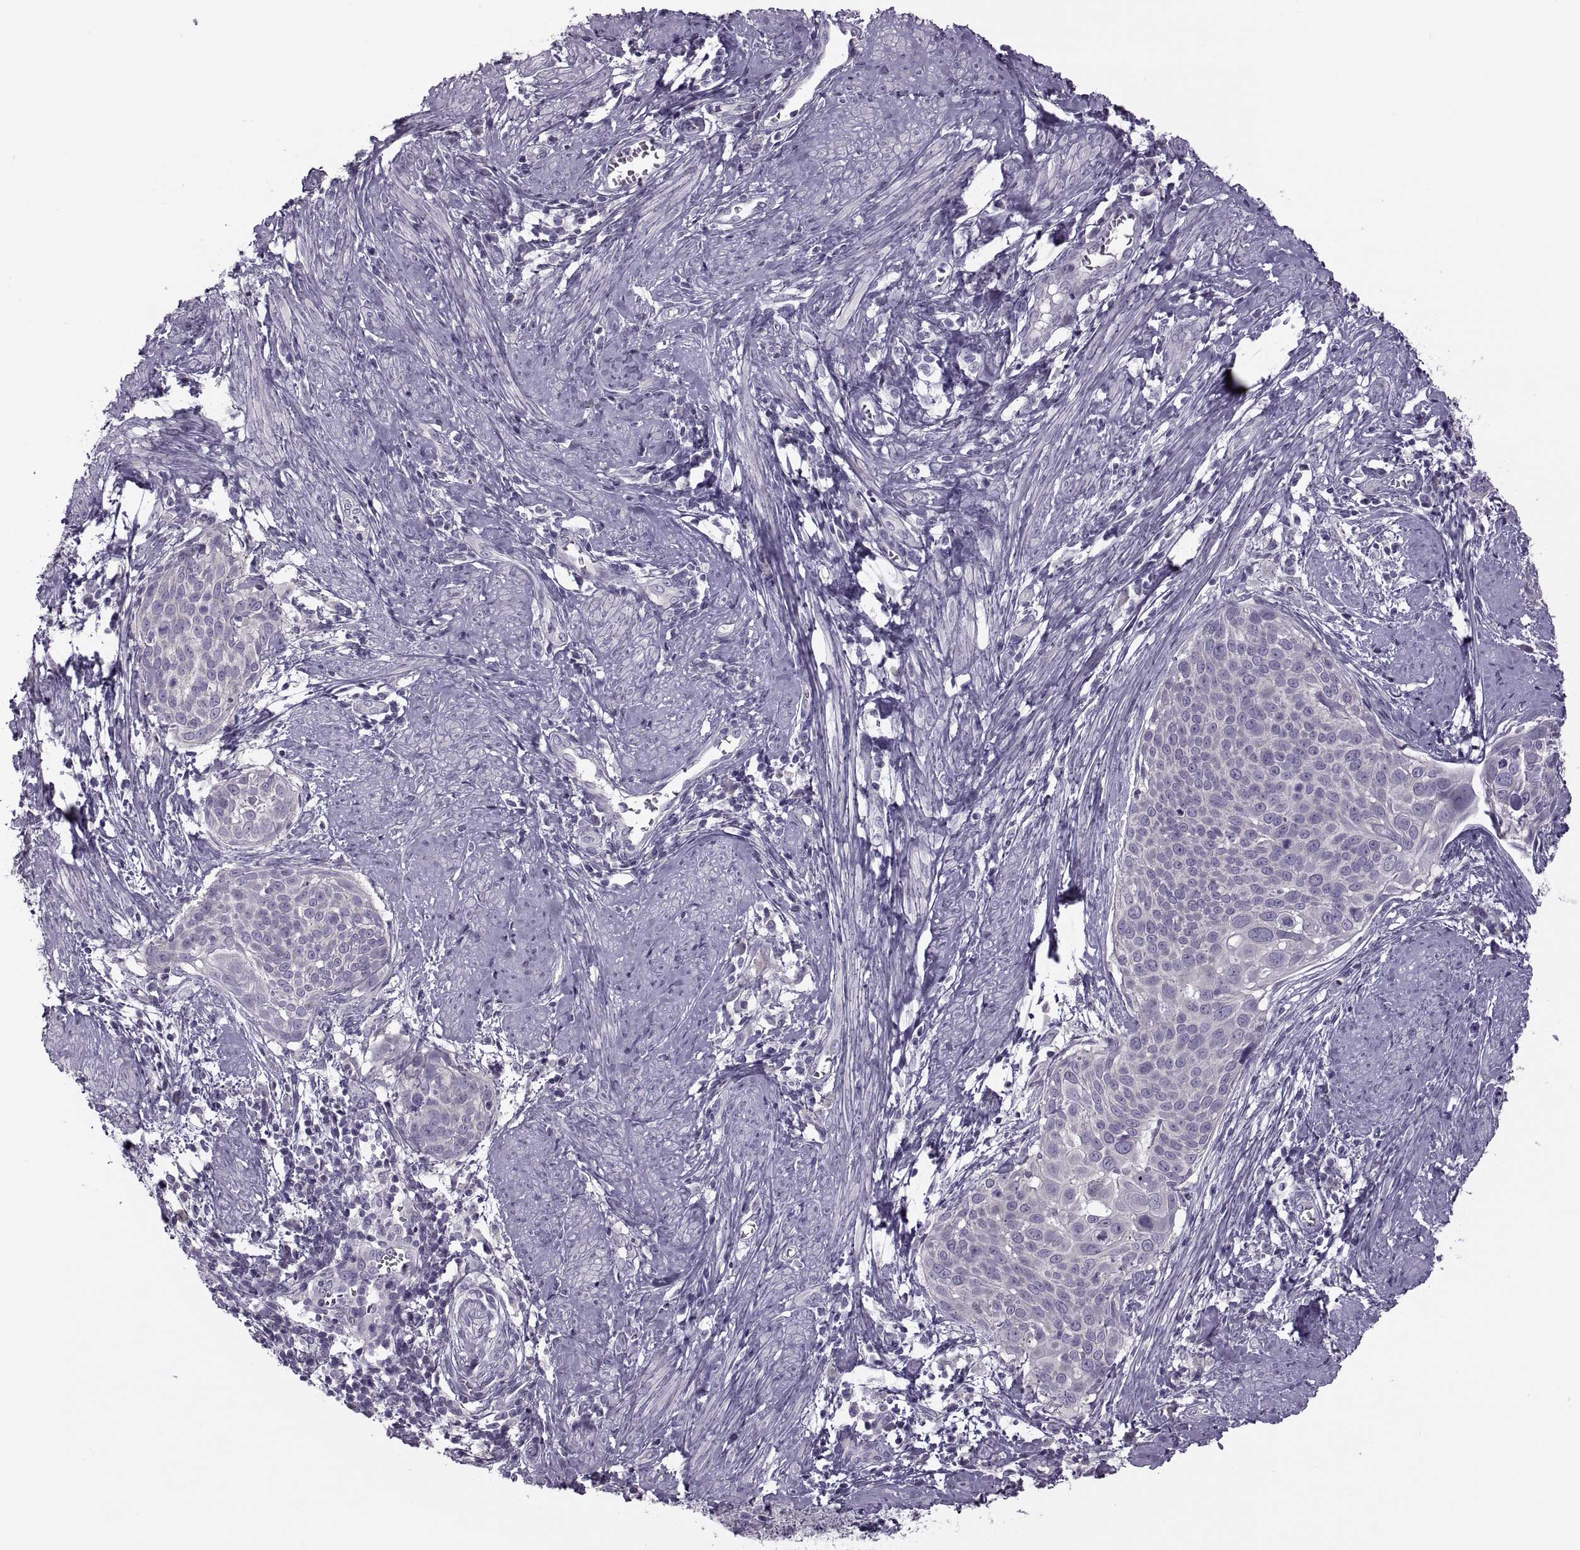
{"staining": {"intensity": "negative", "quantity": "none", "location": "none"}, "tissue": "cervical cancer", "cell_type": "Tumor cells", "image_type": "cancer", "snomed": [{"axis": "morphology", "description": "Squamous cell carcinoma, NOS"}, {"axis": "topography", "description": "Cervix"}], "caption": "Cervical squamous cell carcinoma was stained to show a protein in brown. There is no significant positivity in tumor cells. (Immunohistochemistry (ihc), brightfield microscopy, high magnification).", "gene": "PRSS54", "patient": {"sex": "female", "age": 39}}